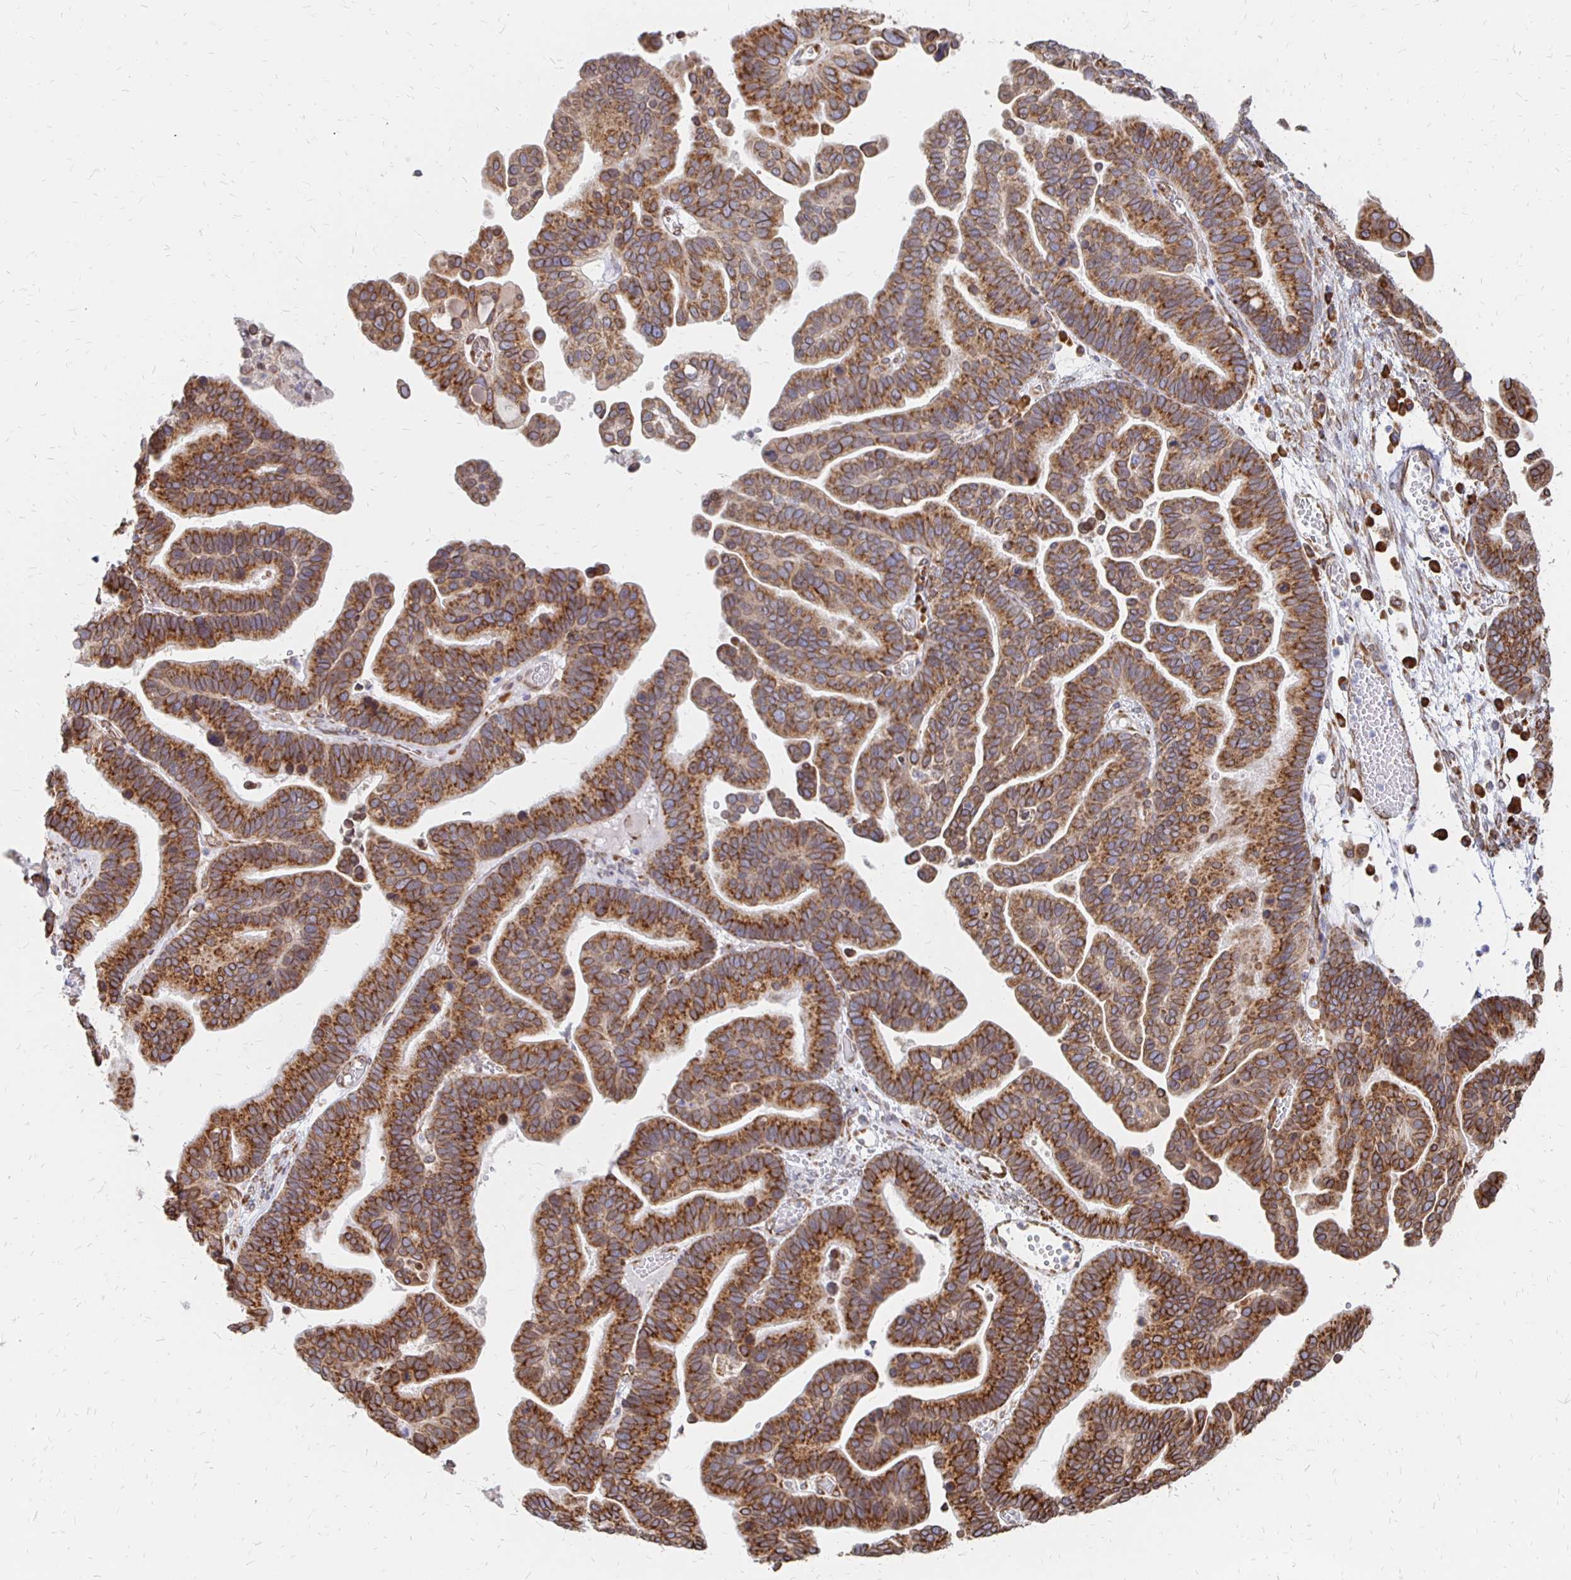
{"staining": {"intensity": "strong", "quantity": ">75%", "location": "cytoplasmic/membranous,nuclear"}, "tissue": "ovarian cancer", "cell_type": "Tumor cells", "image_type": "cancer", "snomed": [{"axis": "morphology", "description": "Cystadenocarcinoma, serous, NOS"}, {"axis": "topography", "description": "Ovary"}], "caption": "There is high levels of strong cytoplasmic/membranous and nuclear expression in tumor cells of ovarian cancer (serous cystadenocarcinoma), as demonstrated by immunohistochemical staining (brown color).", "gene": "PELI3", "patient": {"sex": "female", "age": 56}}